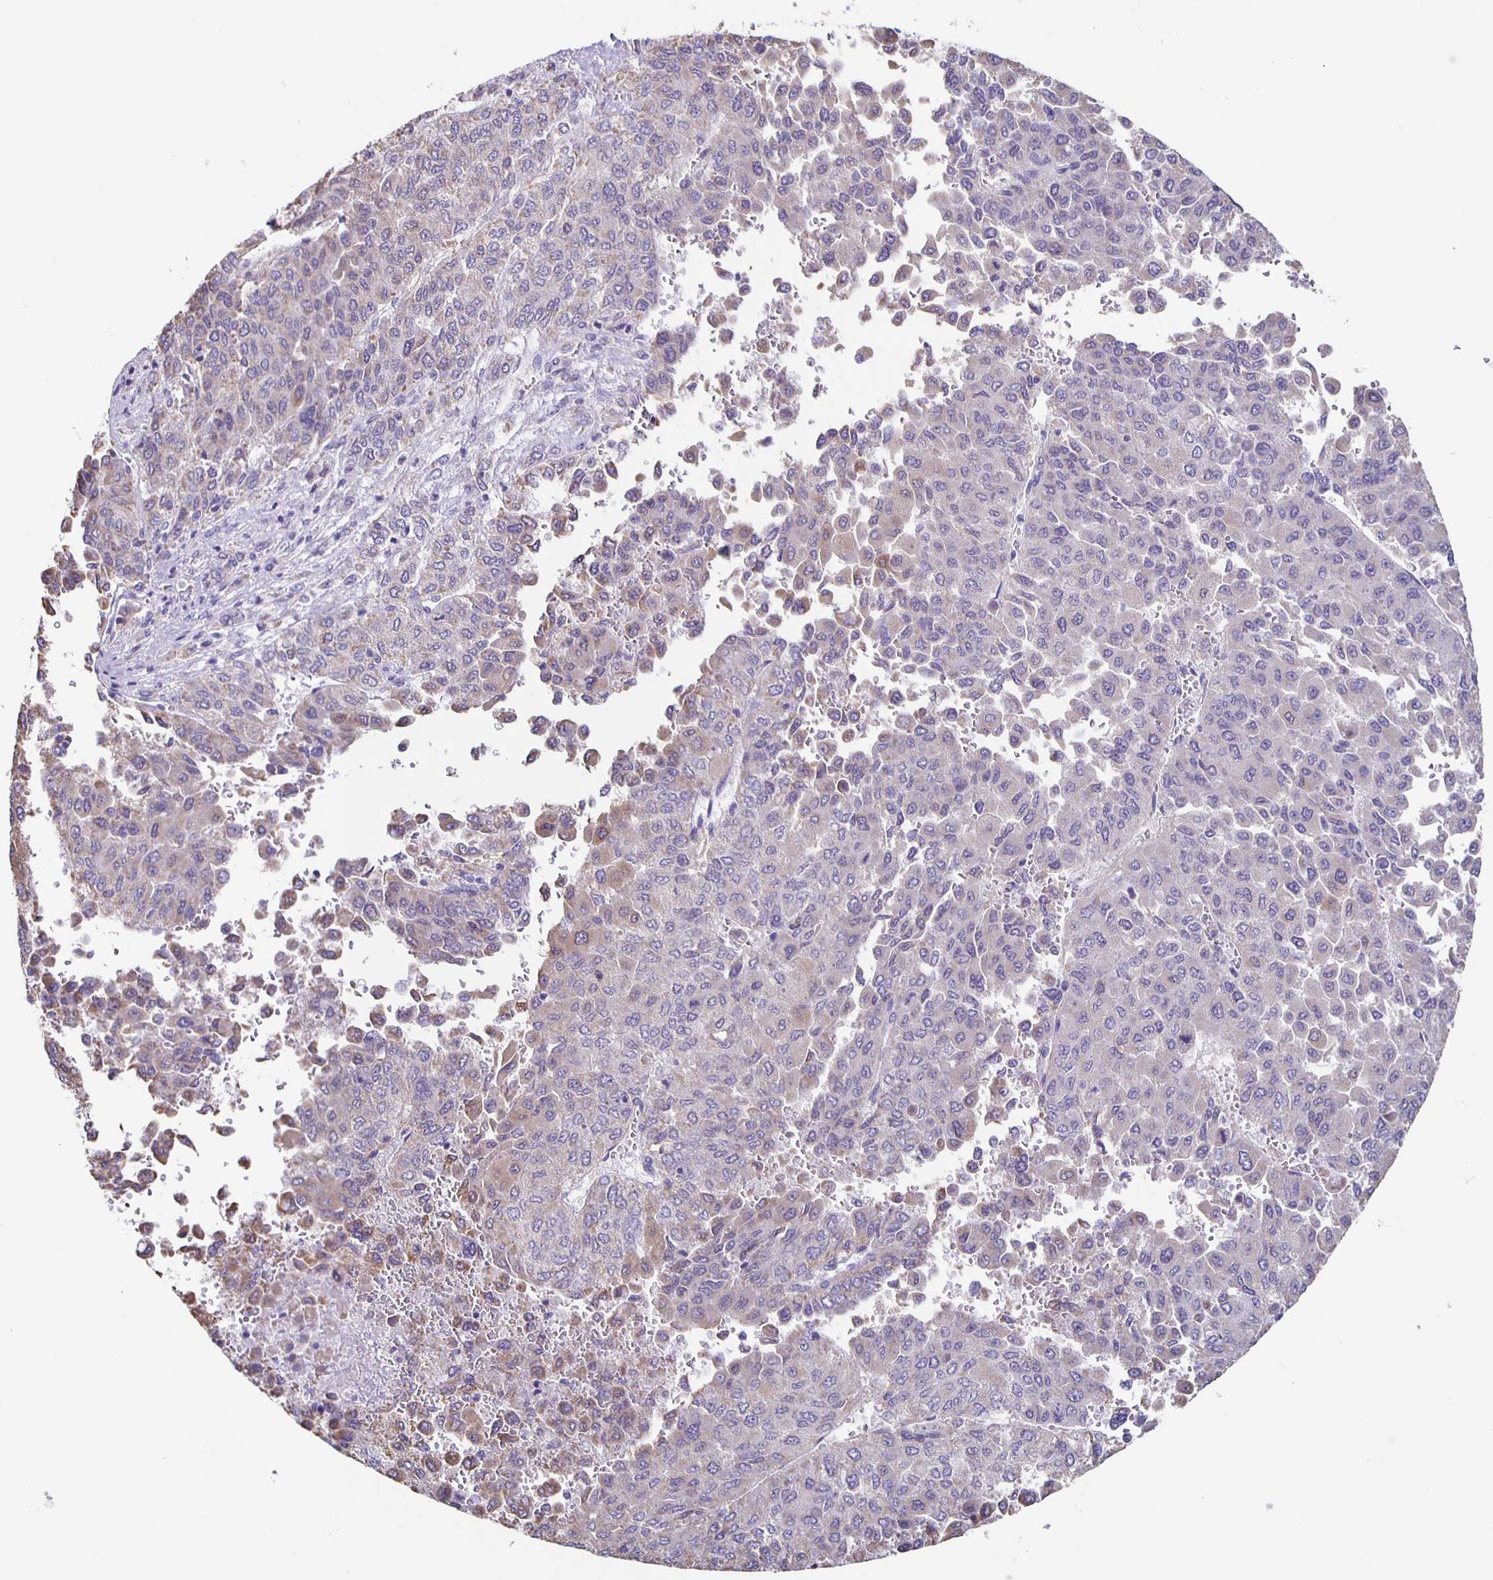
{"staining": {"intensity": "weak", "quantity": "<25%", "location": "cytoplasmic/membranous"}, "tissue": "liver cancer", "cell_type": "Tumor cells", "image_type": "cancer", "snomed": [{"axis": "morphology", "description": "Carcinoma, Hepatocellular, NOS"}, {"axis": "topography", "description": "Liver"}], "caption": "This histopathology image is of liver cancer stained with immunohistochemistry (IHC) to label a protein in brown with the nuclei are counter-stained blue. There is no positivity in tumor cells. Brightfield microscopy of immunohistochemistry (IHC) stained with DAB (3,3'-diaminobenzidine) (brown) and hematoxylin (blue), captured at high magnification.", "gene": "TPPP", "patient": {"sex": "female", "age": 41}}